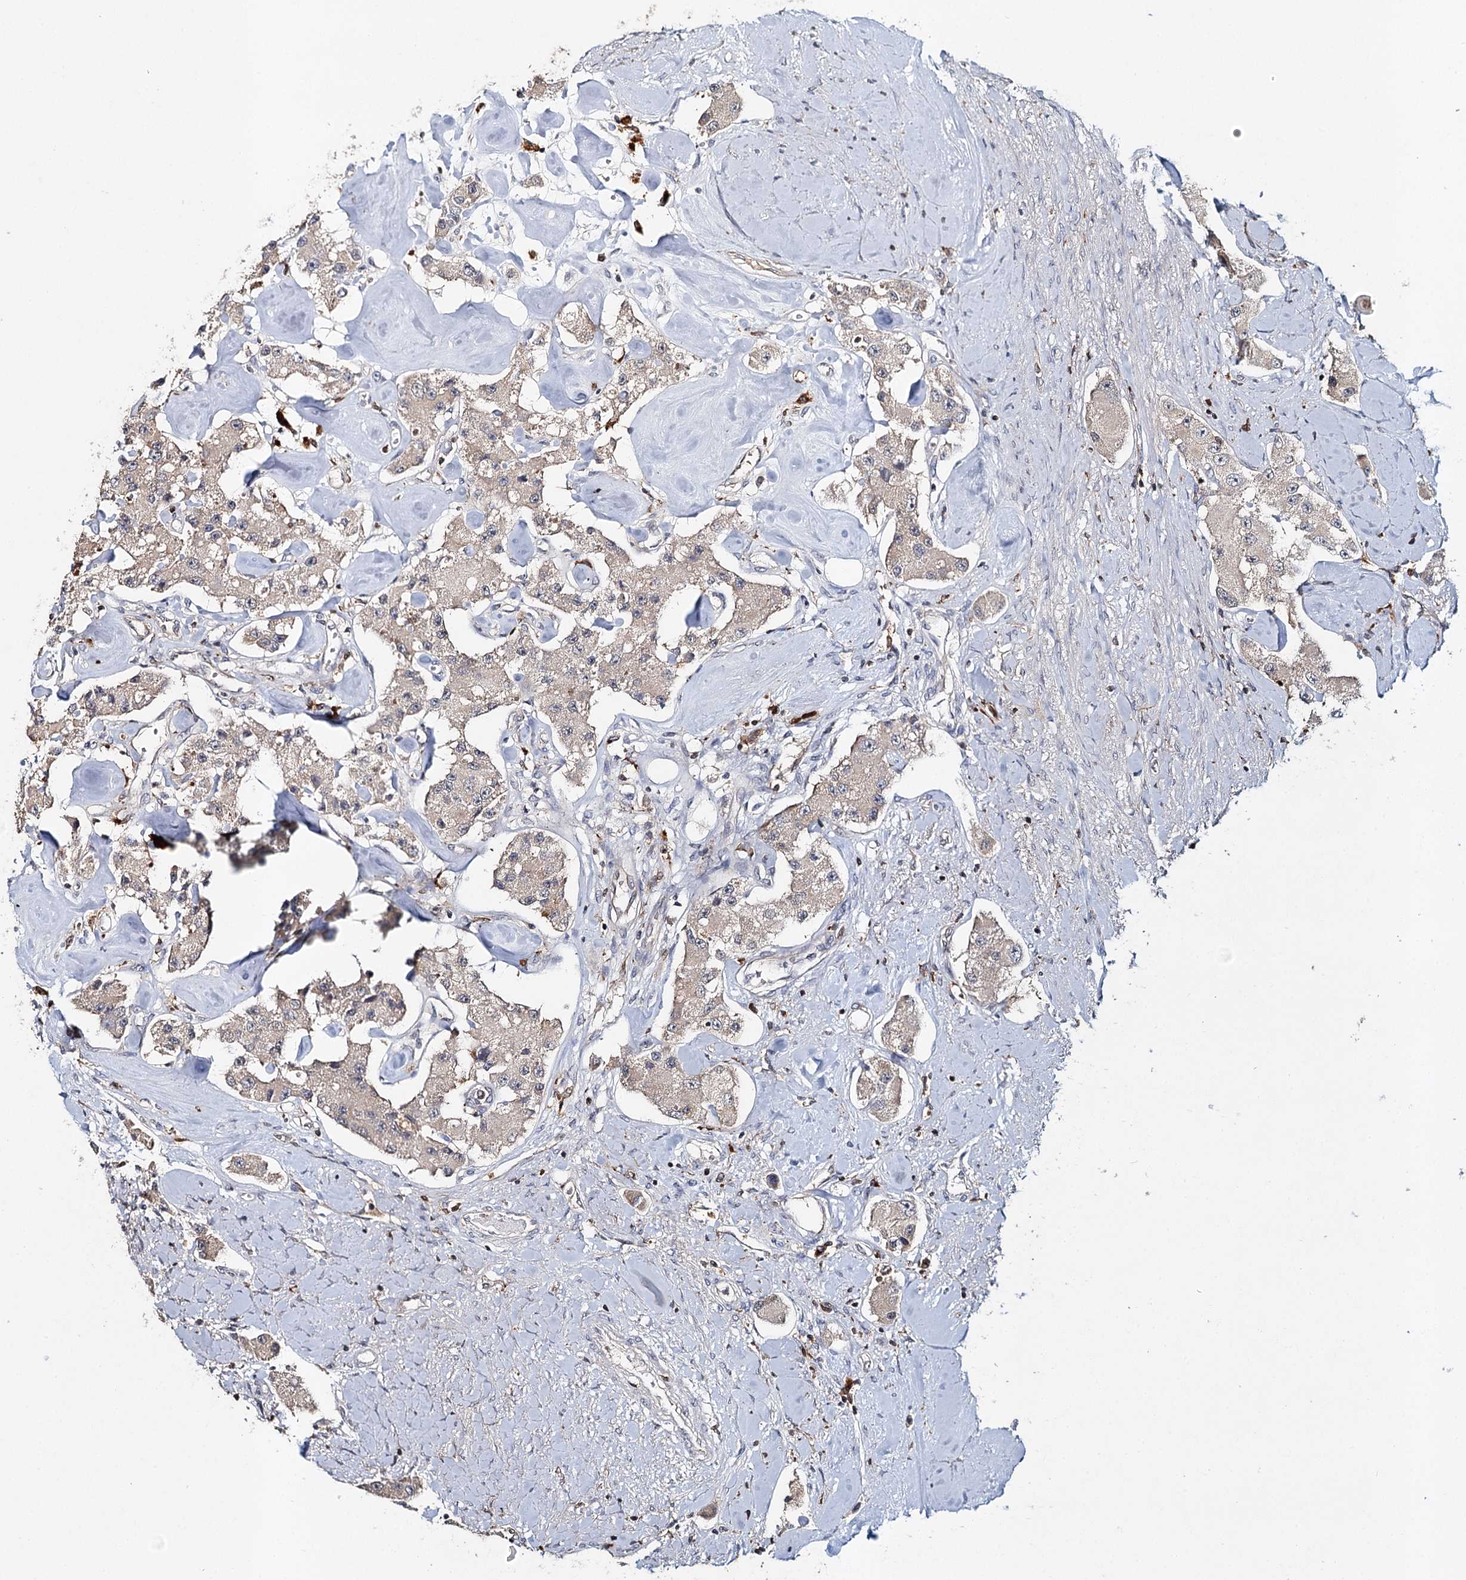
{"staining": {"intensity": "negative", "quantity": "none", "location": "none"}, "tissue": "carcinoid", "cell_type": "Tumor cells", "image_type": "cancer", "snomed": [{"axis": "morphology", "description": "Carcinoid, malignant, NOS"}, {"axis": "topography", "description": "Pancreas"}], "caption": "Immunohistochemical staining of human carcinoid (malignant) reveals no significant expression in tumor cells.", "gene": "SLC41A2", "patient": {"sex": "male", "age": 41}}